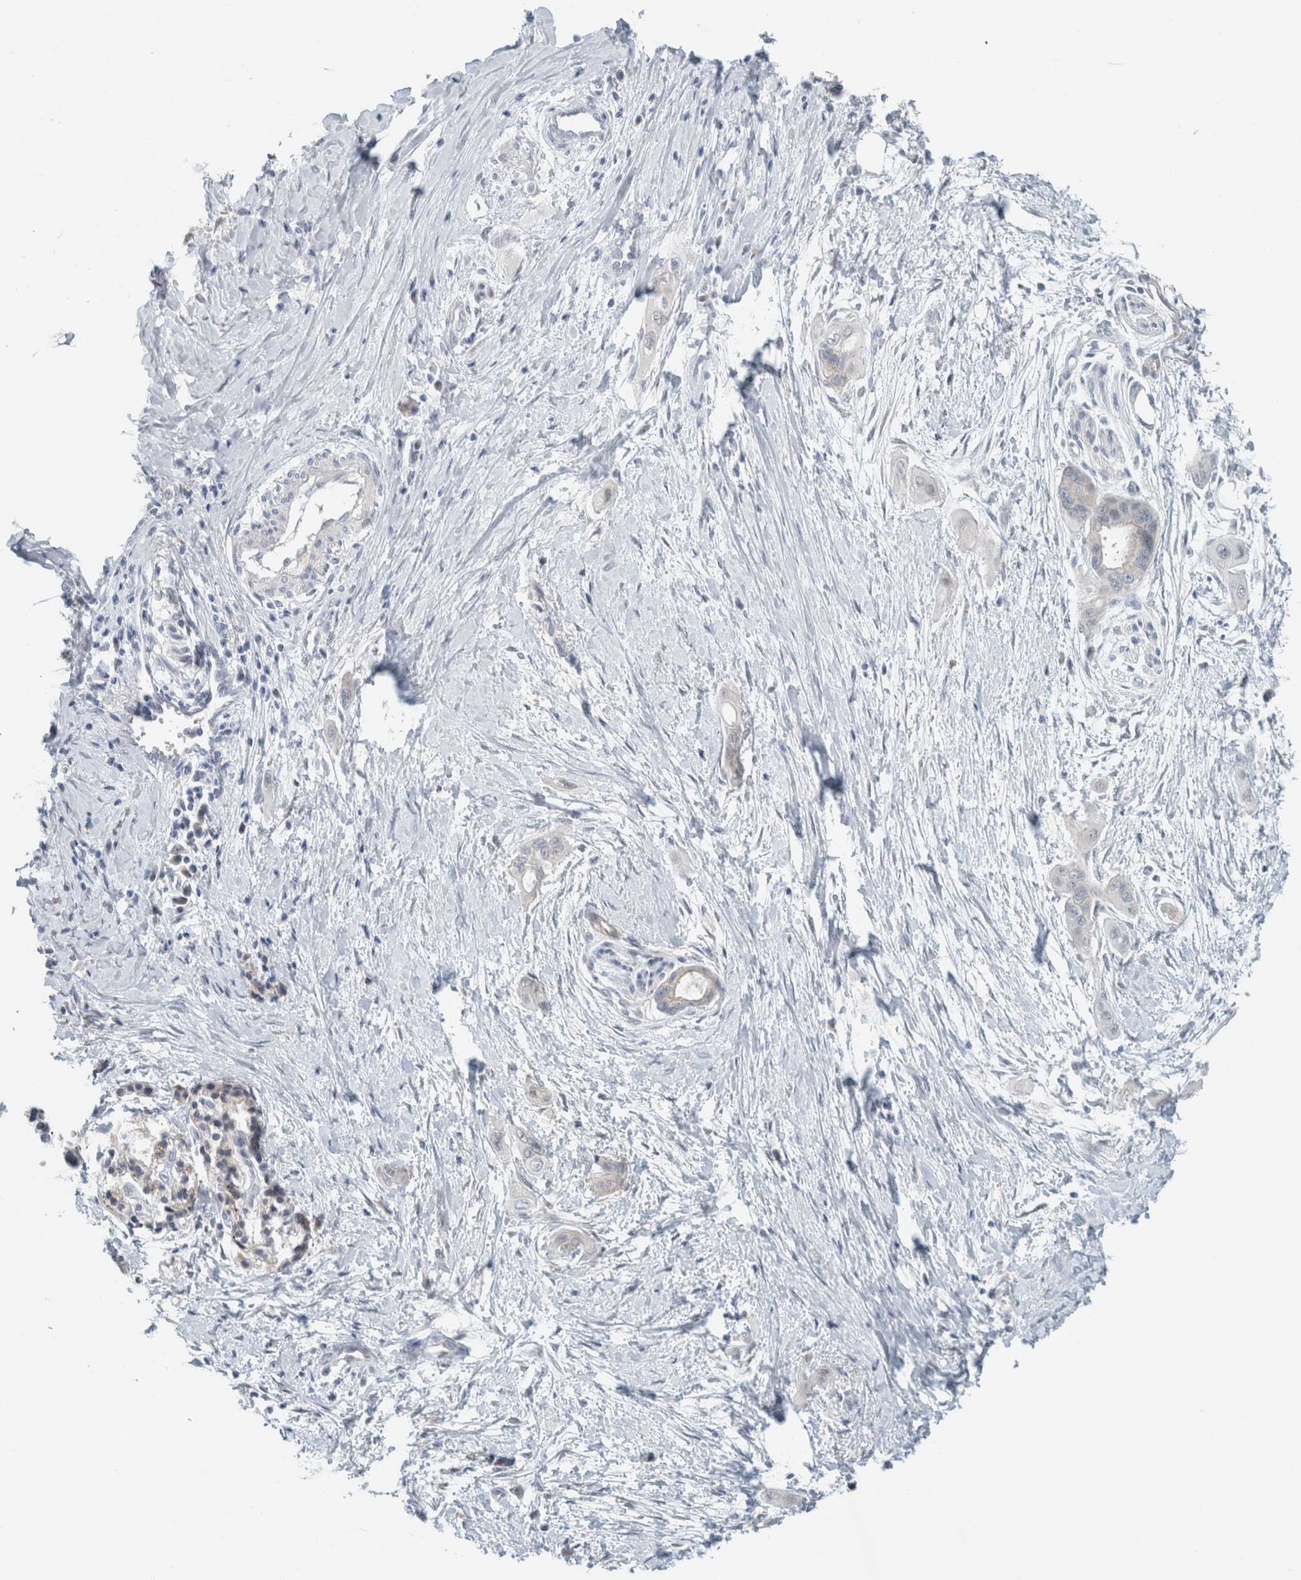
{"staining": {"intensity": "moderate", "quantity": "<25%", "location": "cytoplasmic/membranous"}, "tissue": "pancreatic cancer", "cell_type": "Tumor cells", "image_type": "cancer", "snomed": [{"axis": "morphology", "description": "Adenocarcinoma, NOS"}, {"axis": "topography", "description": "Pancreas"}], "caption": "Adenocarcinoma (pancreatic) tissue exhibits moderate cytoplasmic/membranous positivity in approximately <25% of tumor cells", "gene": "CRAT", "patient": {"sex": "male", "age": 59}}